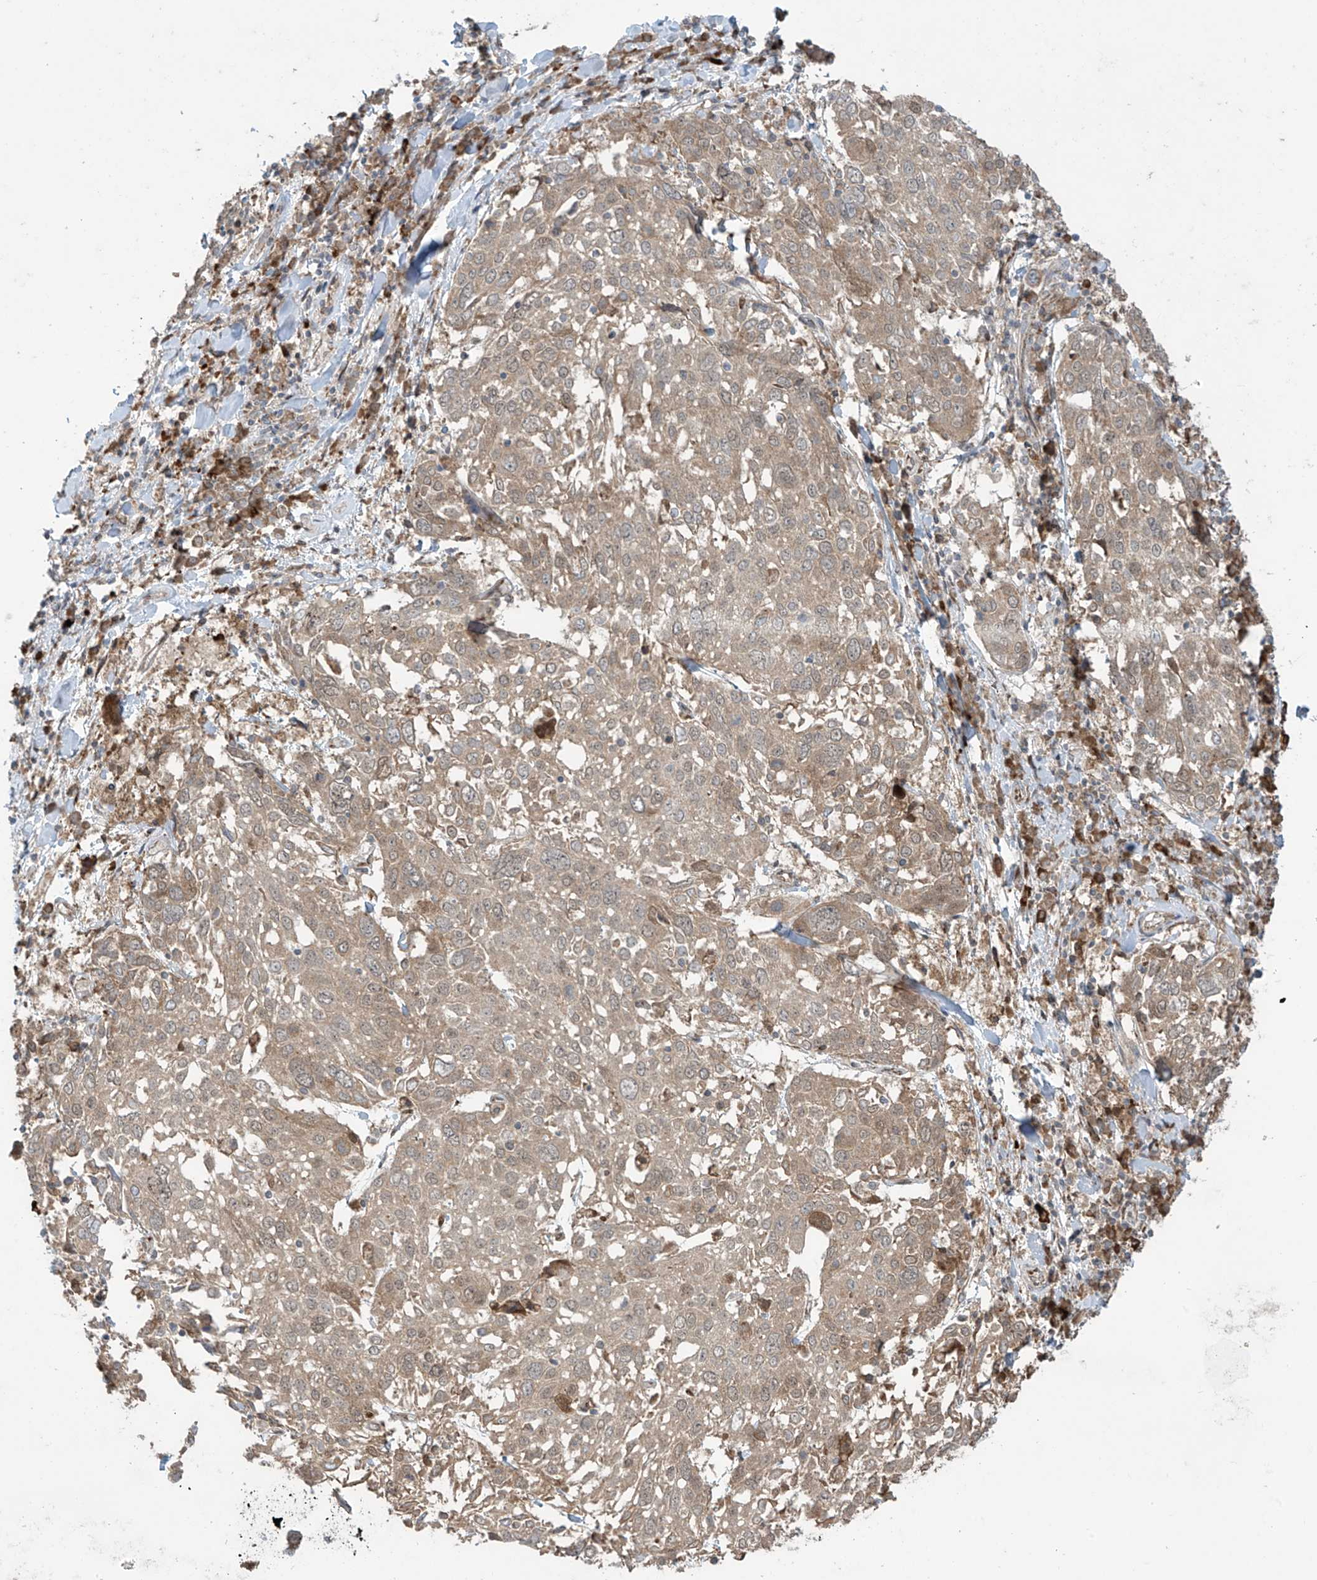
{"staining": {"intensity": "moderate", "quantity": "25%-75%", "location": "cytoplasmic/membranous"}, "tissue": "lung cancer", "cell_type": "Tumor cells", "image_type": "cancer", "snomed": [{"axis": "morphology", "description": "Squamous cell carcinoma, NOS"}, {"axis": "topography", "description": "Lung"}], "caption": "Squamous cell carcinoma (lung) was stained to show a protein in brown. There is medium levels of moderate cytoplasmic/membranous expression in approximately 25%-75% of tumor cells.", "gene": "PPAT", "patient": {"sex": "male", "age": 65}}